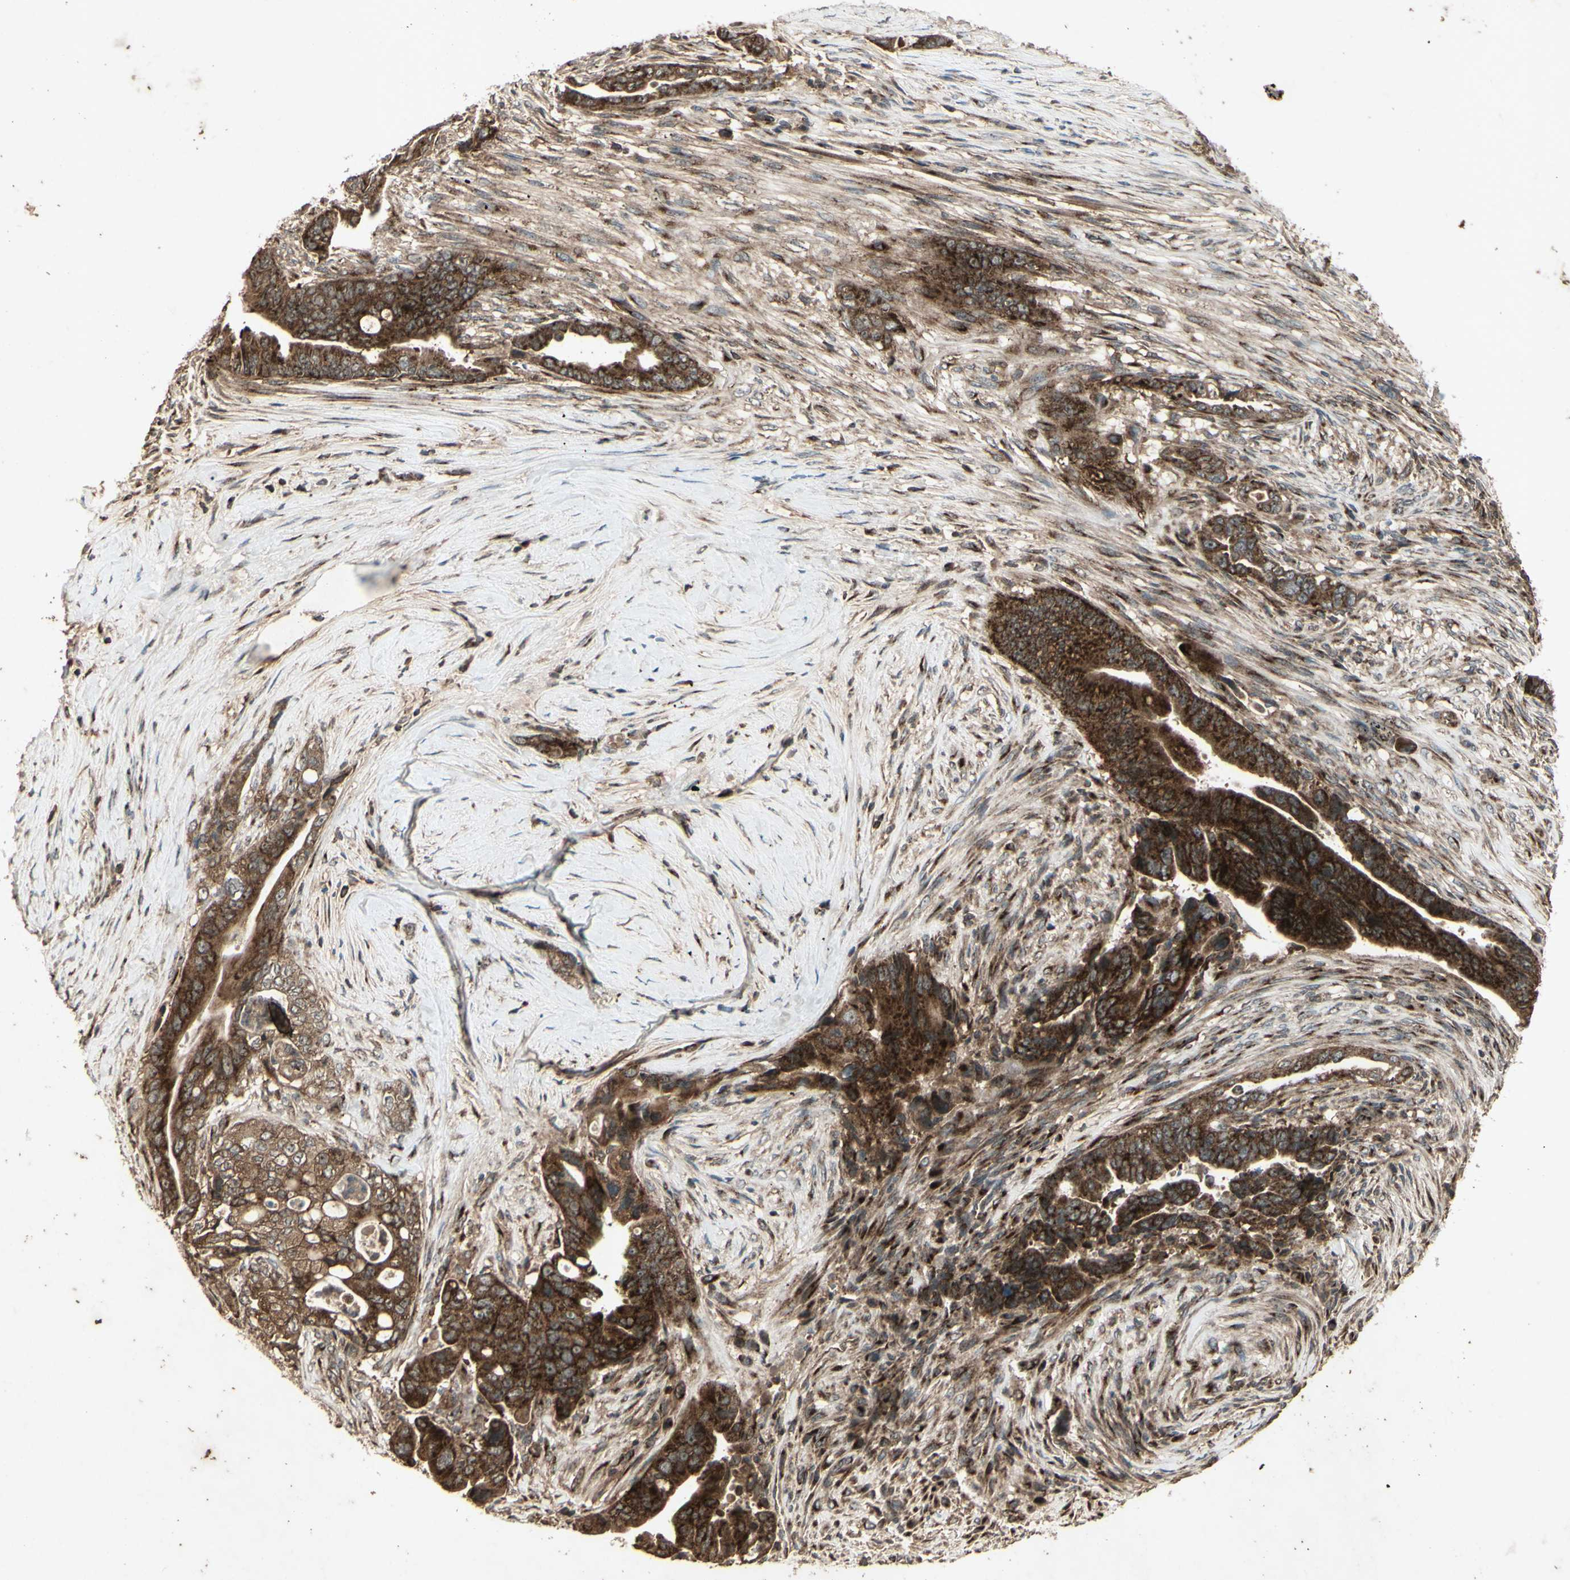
{"staining": {"intensity": "strong", "quantity": ">75%", "location": "cytoplasmic/membranous"}, "tissue": "pancreatic cancer", "cell_type": "Tumor cells", "image_type": "cancer", "snomed": [{"axis": "morphology", "description": "Adenocarcinoma, NOS"}, {"axis": "topography", "description": "Pancreas"}], "caption": "DAB (3,3'-diaminobenzidine) immunohistochemical staining of adenocarcinoma (pancreatic) reveals strong cytoplasmic/membranous protein positivity in about >75% of tumor cells.", "gene": "AP1G1", "patient": {"sex": "male", "age": 70}}